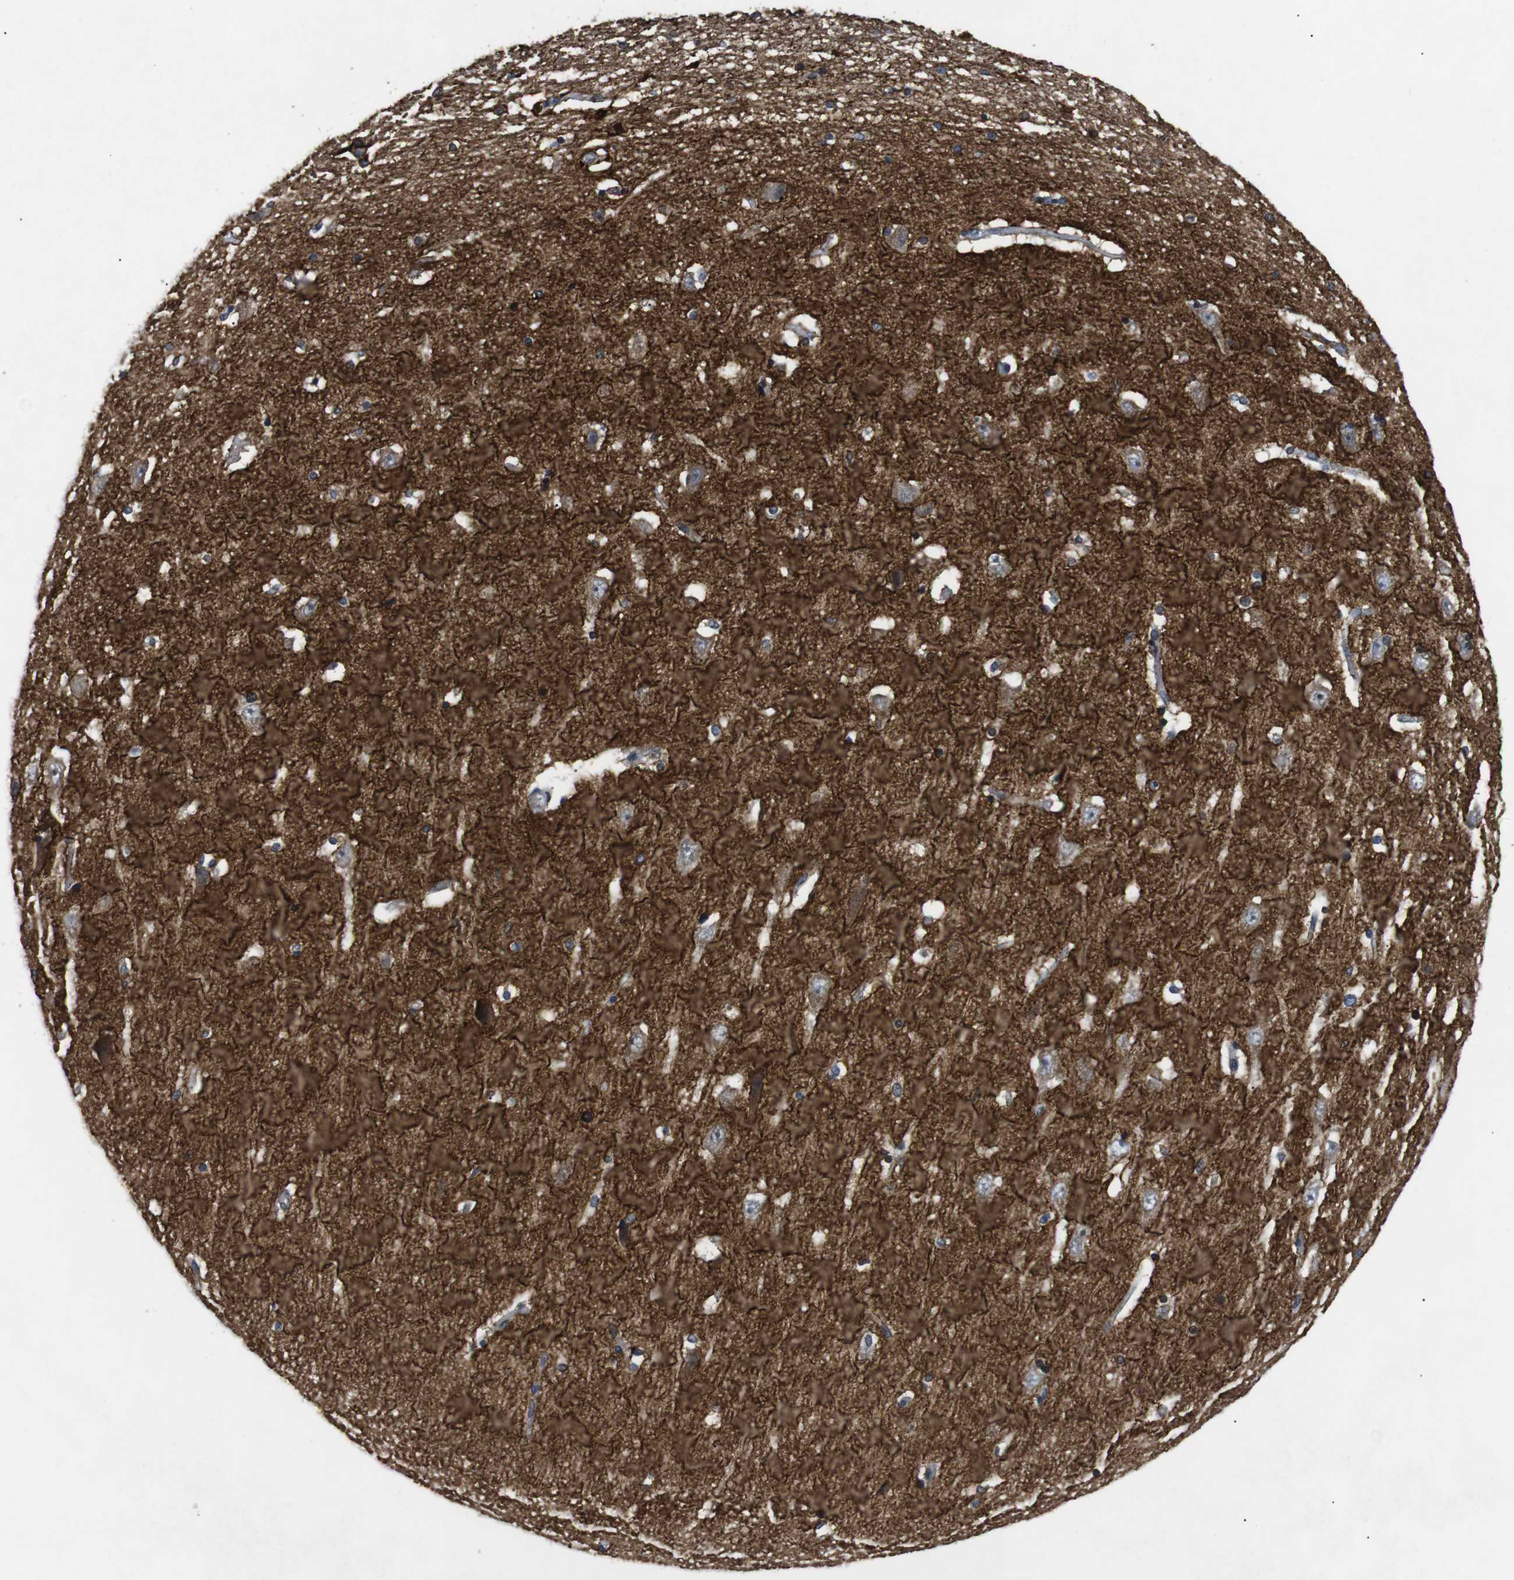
{"staining": {"intensity": "weak", "quantity": "25%-75%", "location": "cytoplasmic/membranous"}, "tissue": "hippocampus", "cell_type": "Glial cells", "image_type": "normal", "snomed": [{"axis": "morphology", "description": "Normal tissue, NOS"}, {"axis": "topography", "description": "Hippocampus"}], "caption": "A photomicrograph of human hippocampus stained for a protein demonstrates weak cytoplasmic/membranous brown staining in glial cells.", "gene": "NECTIN1", "patient": {"sex": "female", "age": 54}}